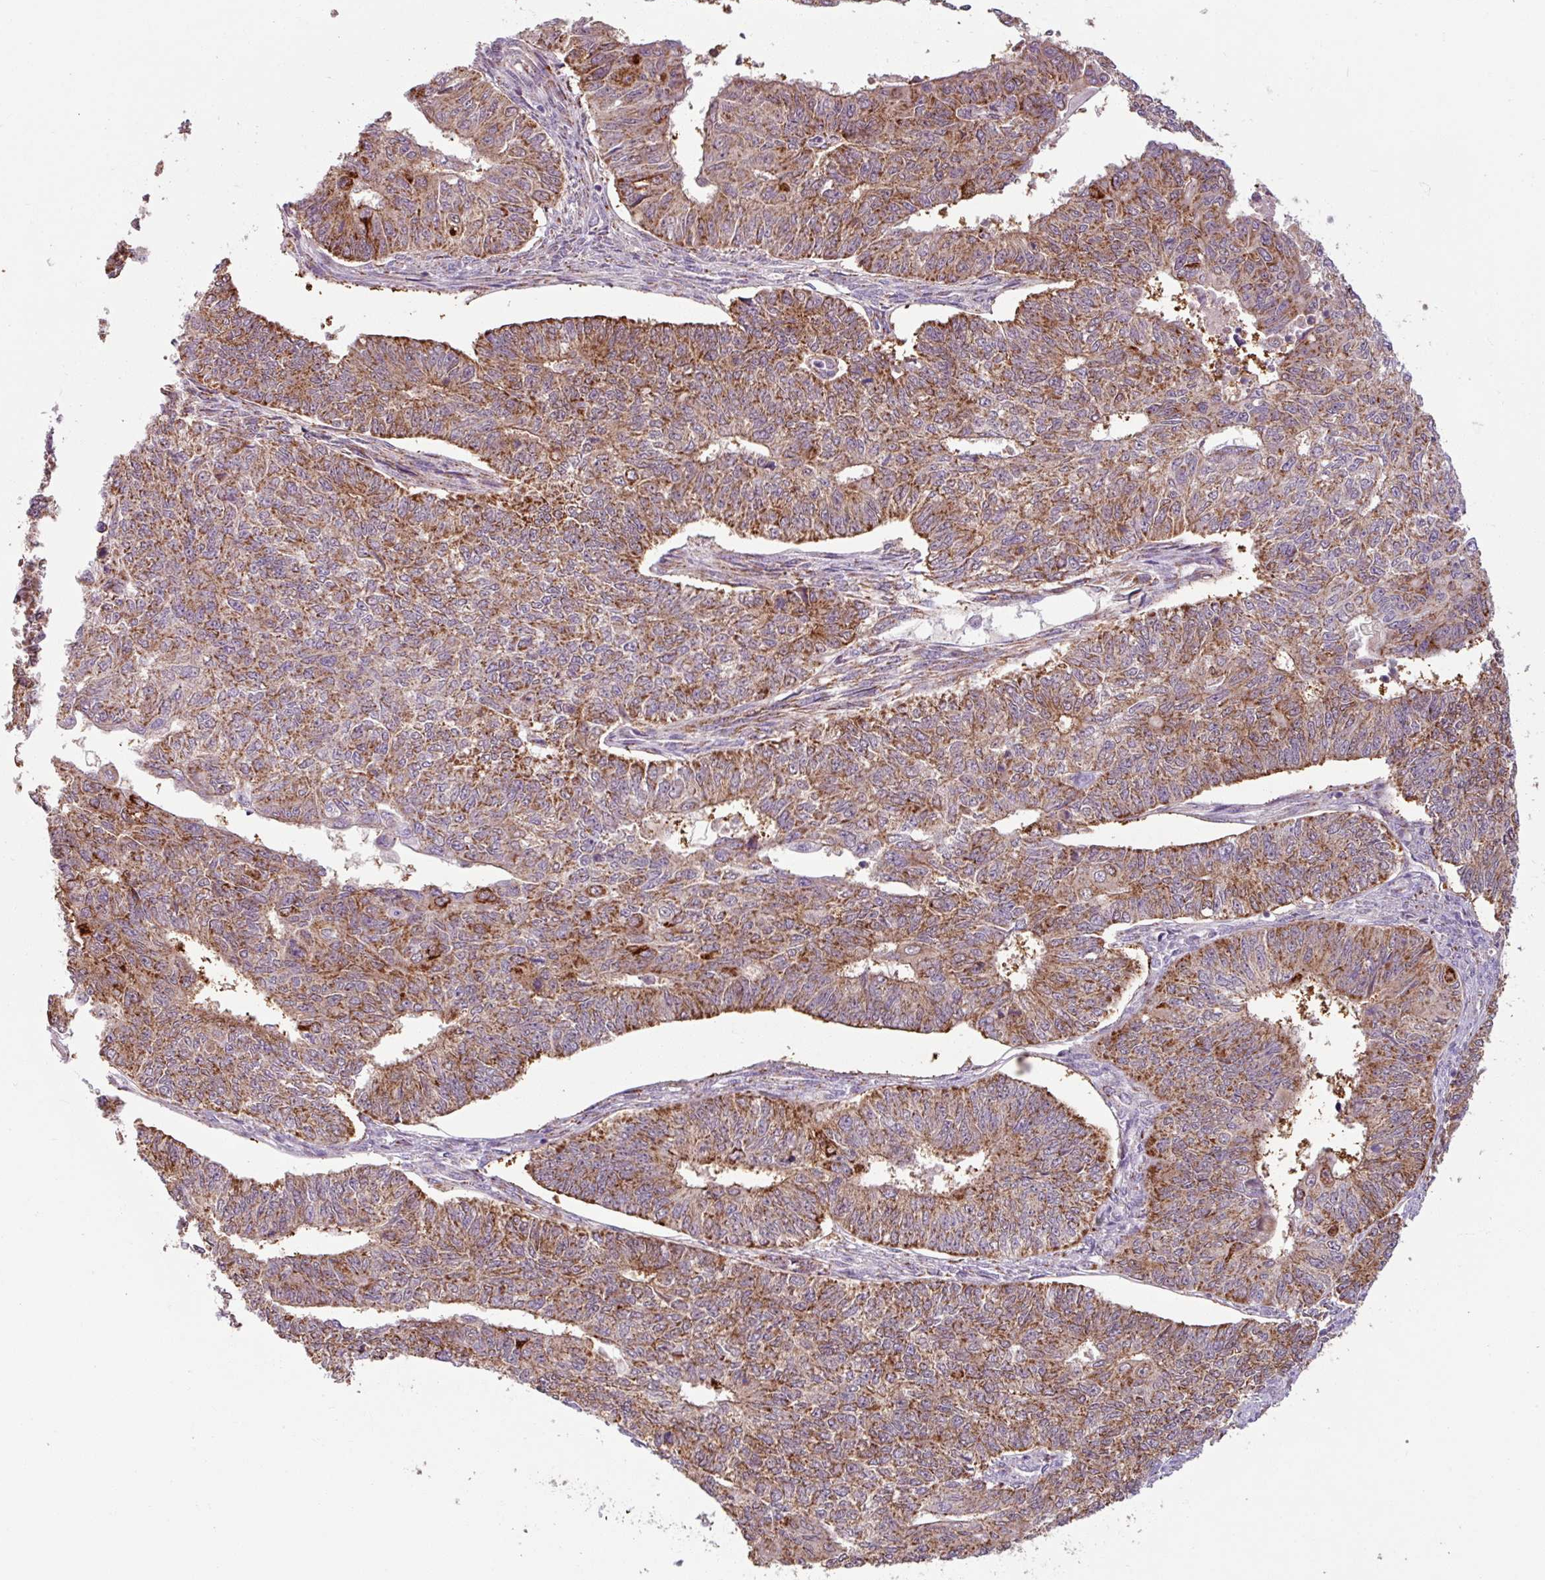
{"staining": {"intensity": "moderate", "quantity": ">75%", "location": "cytoplasmic/membranous"}, "tissue": "endometrial cancer", "cell_type": "Tumor cells", "image_type": "cancer", "snomed": [{"axis": "morphology", "description": "Adenocarcinoma, NOS"}, {"axis": "topography", "description": "Endometrium"}], "caption": "IHC (DAB (3,3'-diaminobenzidine)) staining of endometrial adenocarcinoma demonstrates moderate cytoplasmic/membranous protein expression in about >75% of tumor cells.", "gene": "PNMA6A", "patient": {"sex": "female", "age": 32}}